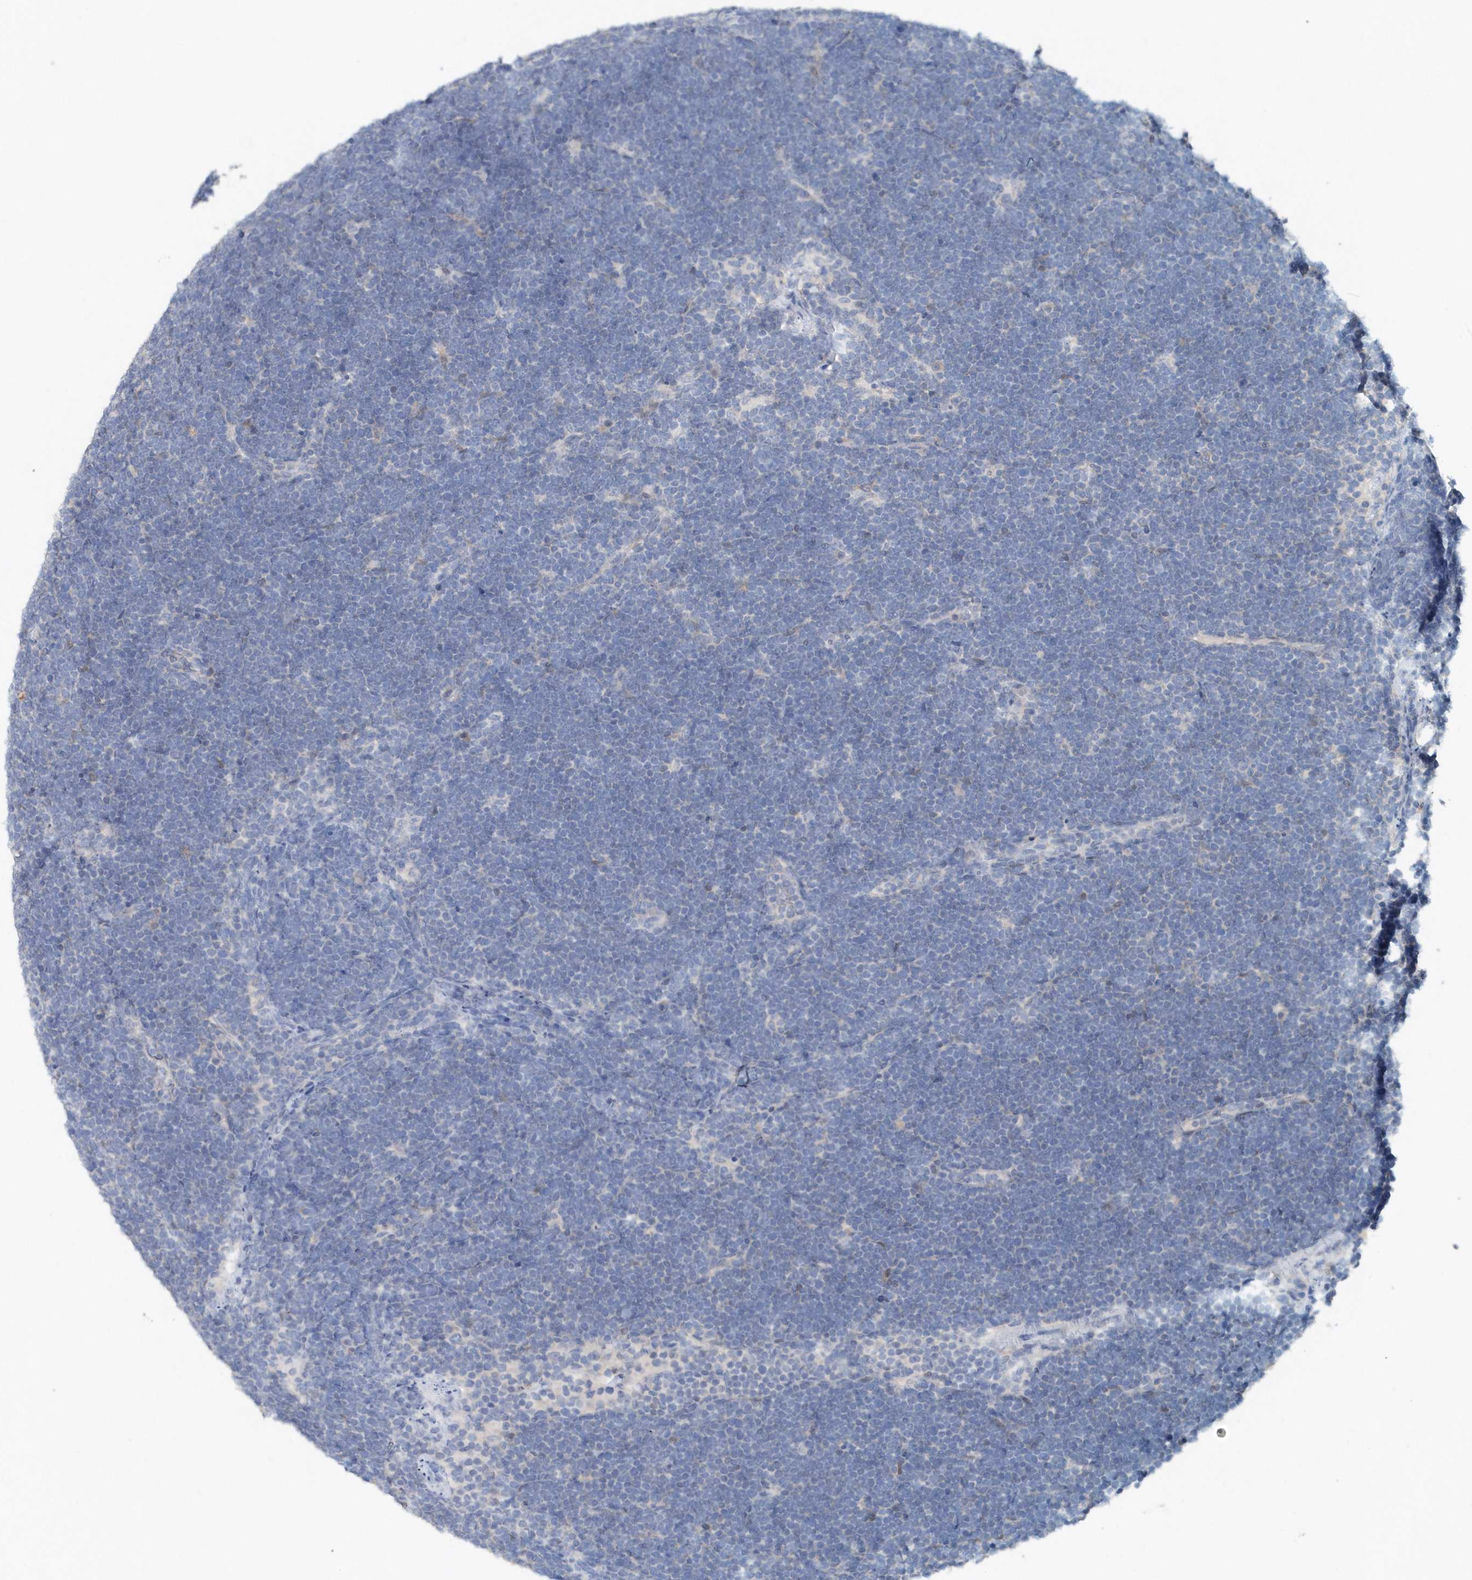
{"staining": {"intensity": "negative", "quantity": "none", "location": "none"}, "tissue": "lymphoma", "cell_type": "Tumor cells", "image_type": "cancer", "snomed": [{"axis": "morphology", "description": "Malignant lymphoma, non-Hodgkin's type, High grade"}, {"axis": "topography", "description": "Lymph node"}], "caption": "Tumor cells are negative for protein expression in human malignant lymphoma, non-Hodgkin's type (high-grade). (DAB IHC, high magnification).", "gene": "PFN2", "patient": {"sex": "male", "age": 13}}